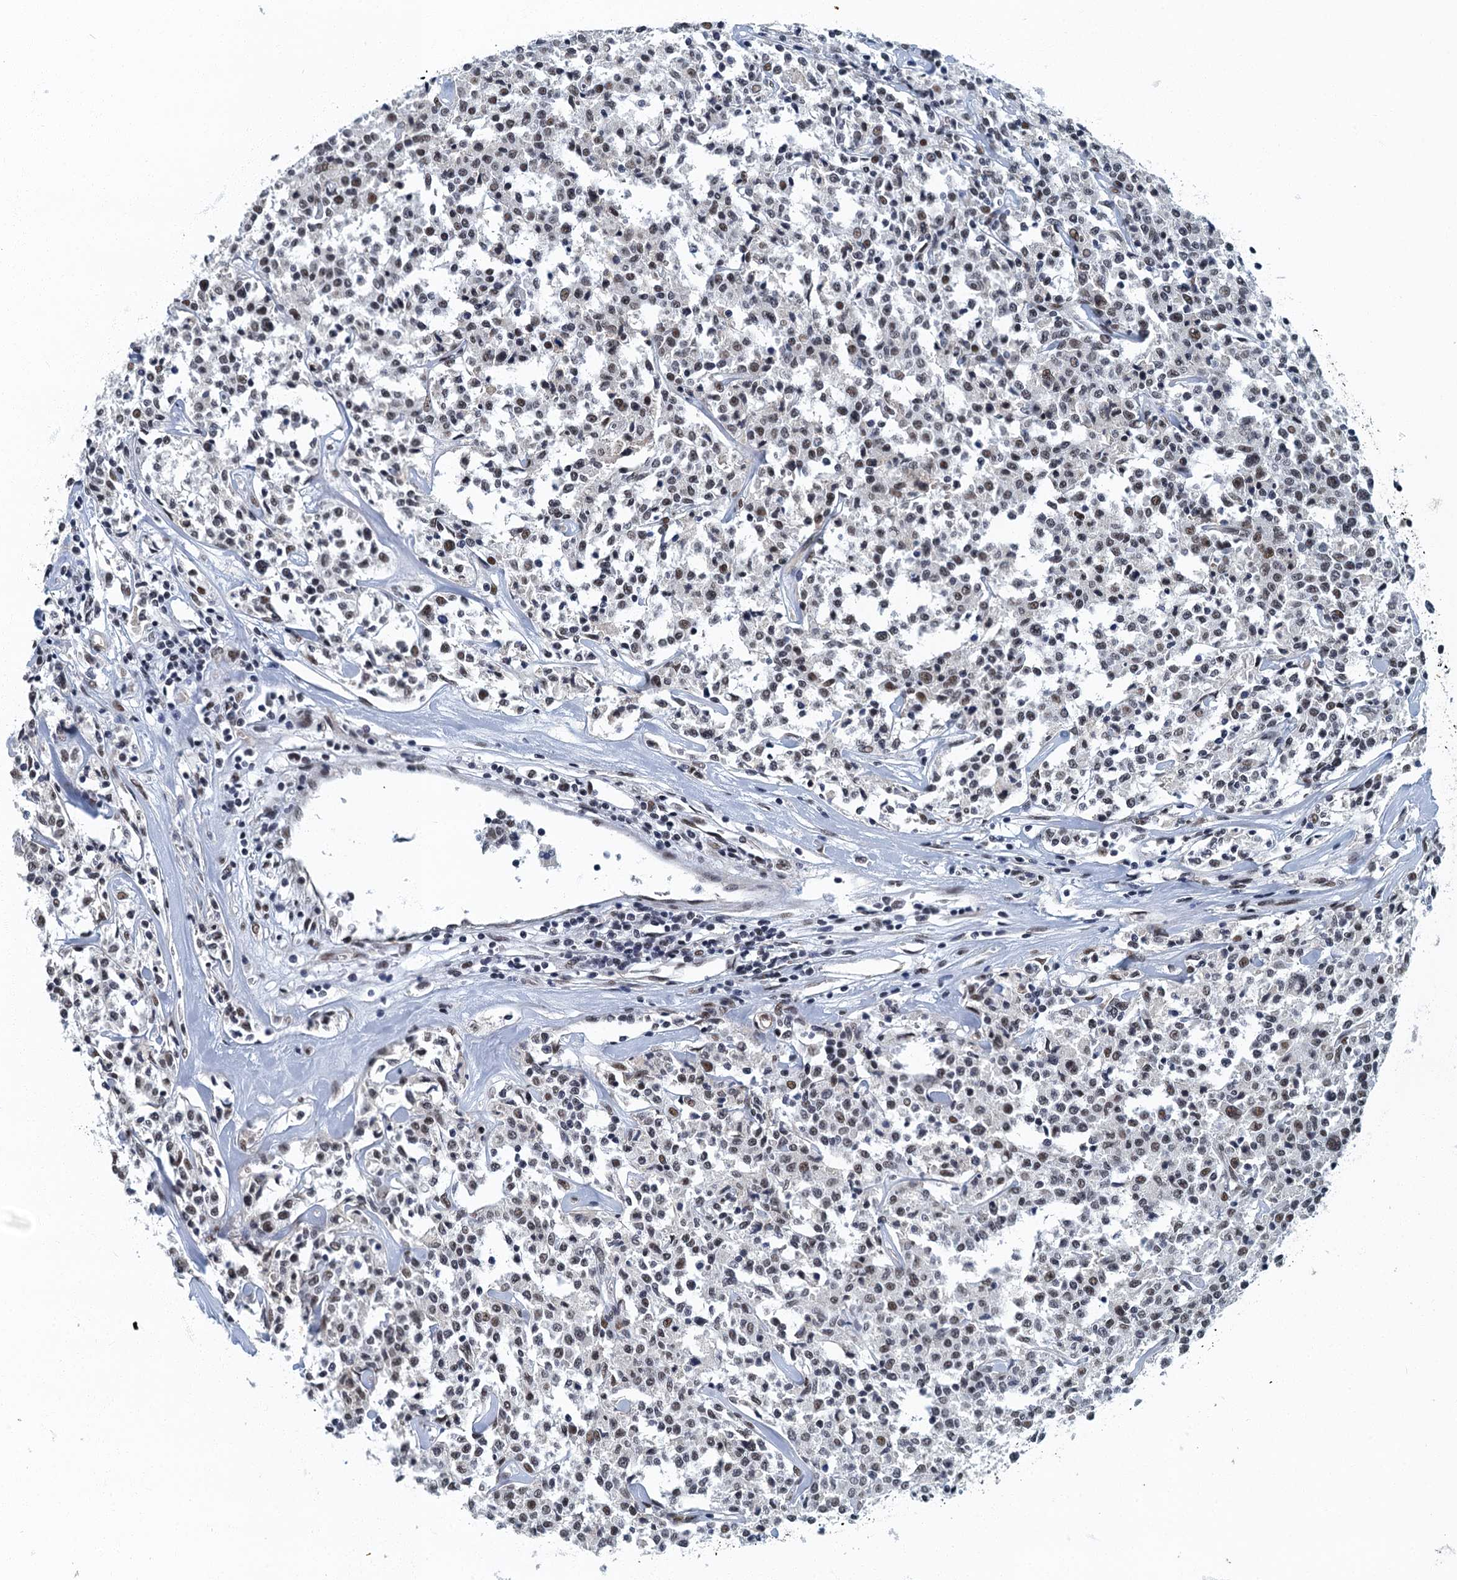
{"staining": {"intensity": "moderate", "quantity": "25%-75%", "location": "nuclear"}, "tissue": "lymphoma", "cell_type": "Tumor cells", "image_type": "cancer", "snomed": [{"axis": "morphology", "description": "Malignant lymphoma, non-Hodgkin's type, Low grade"}, {"axis": "topography", "description": "Small intestine"}], "caption": "Tumor cells show medium levels of moderate nuclear positivity in about 25%-75% of cells in lymphoma.", "gene": "GADL1", "patient": {"sex": "female", "age": 59}}